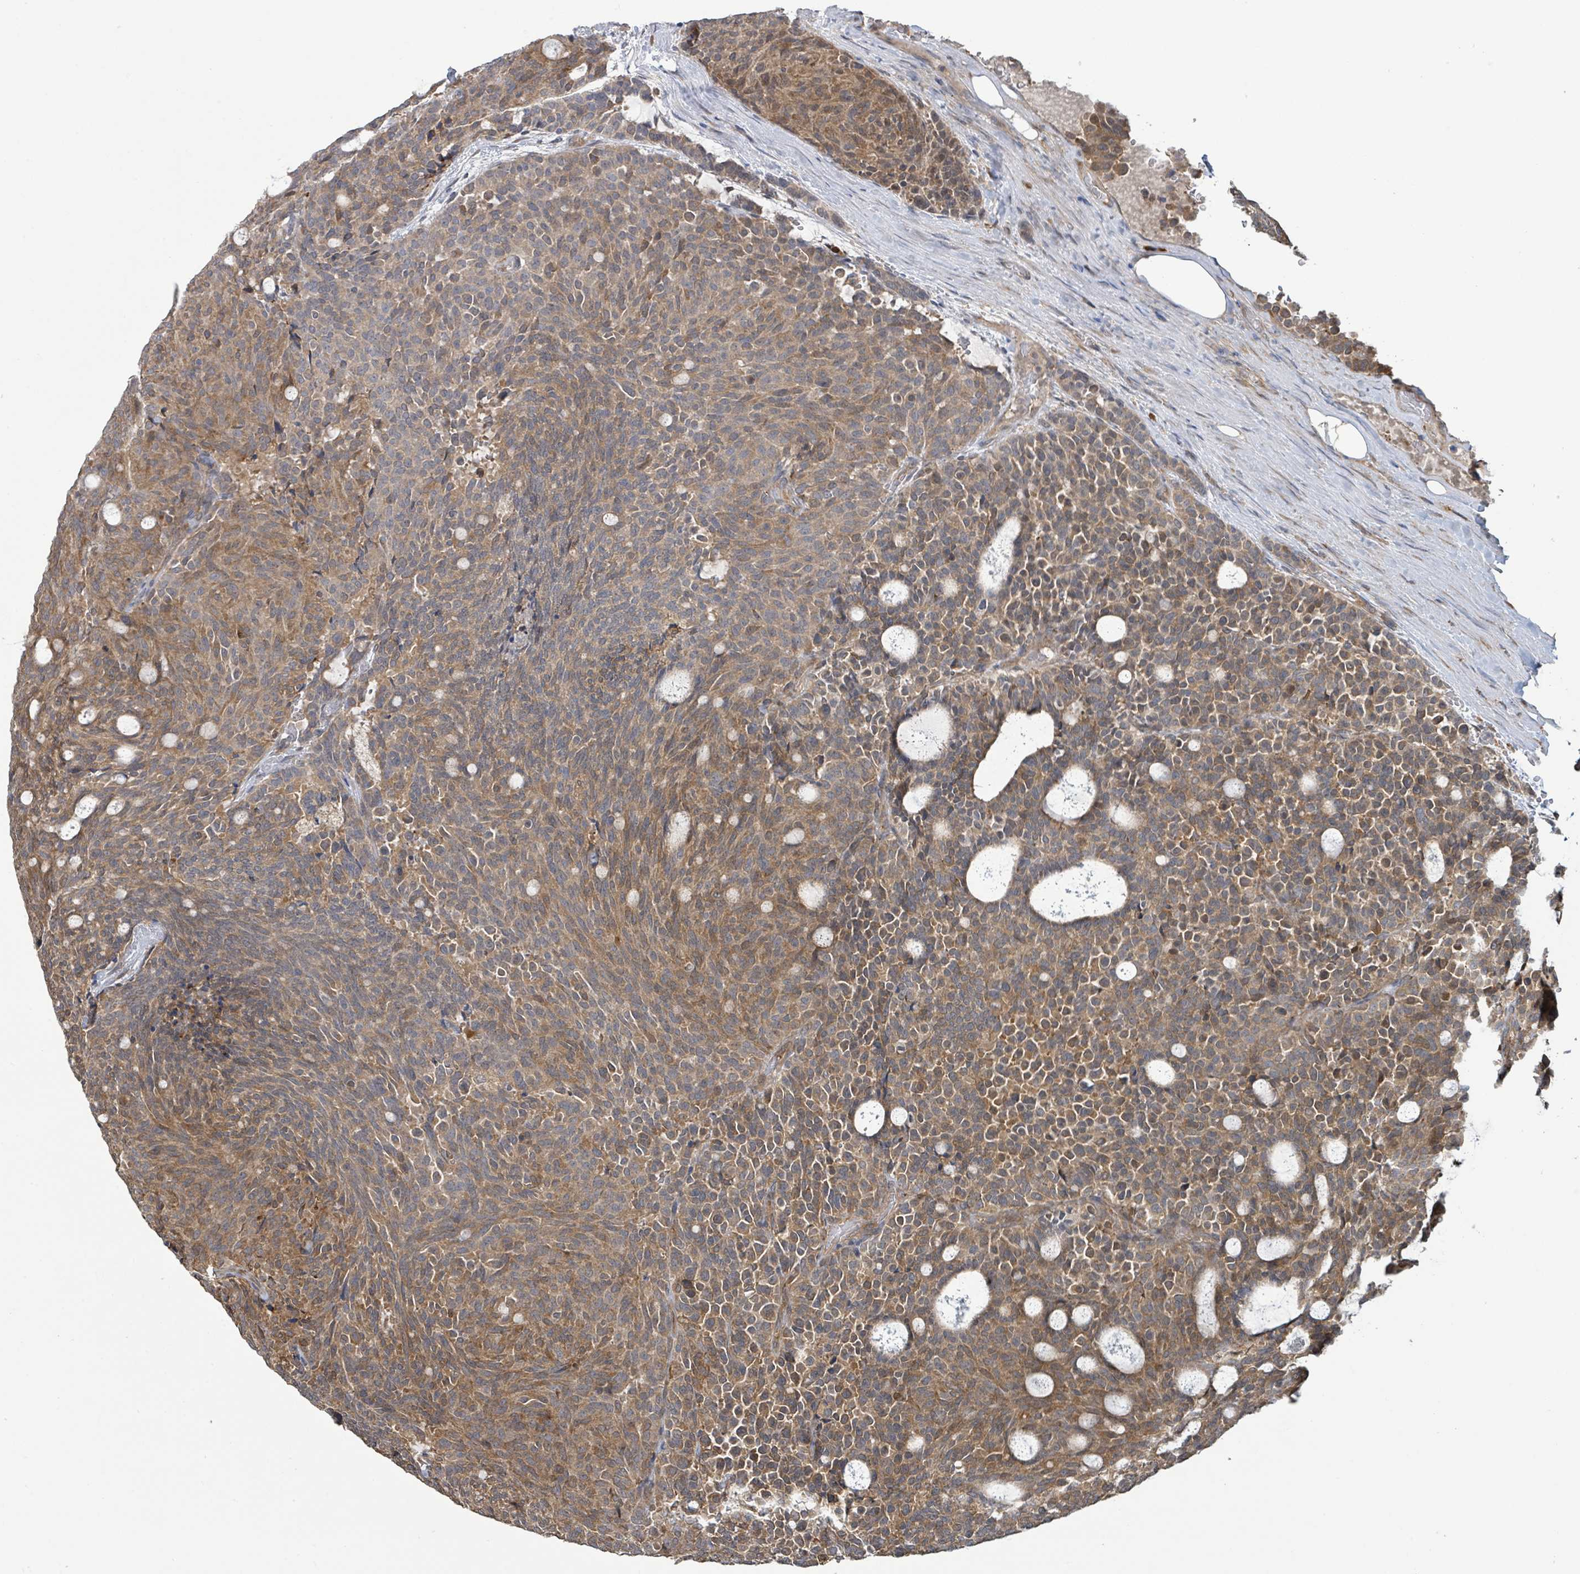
{"staining": {"intensity": "moderate", "quantity": ">75%", "location": "cytoplasmic/membranous"}, "tissue": "carcinoid", "cell_type": "Tumor cells", "image_type": "cancer", "snomed": [{"axis": "morphology", "description": "Carcinoid, malignant, NOS"}, {"axis": "topography", "description": "Pancreas"}], "caption": "Moderate cytoplasmic/membranous expression is identified in about >75% of tumor cells in carcinoid. Immunohistochemistry (ihc) stains the protein of interest in brown and the nuclei are stained blue.", "gene": "ARPIN", "patient": {"sex": "female", "age": 54}}